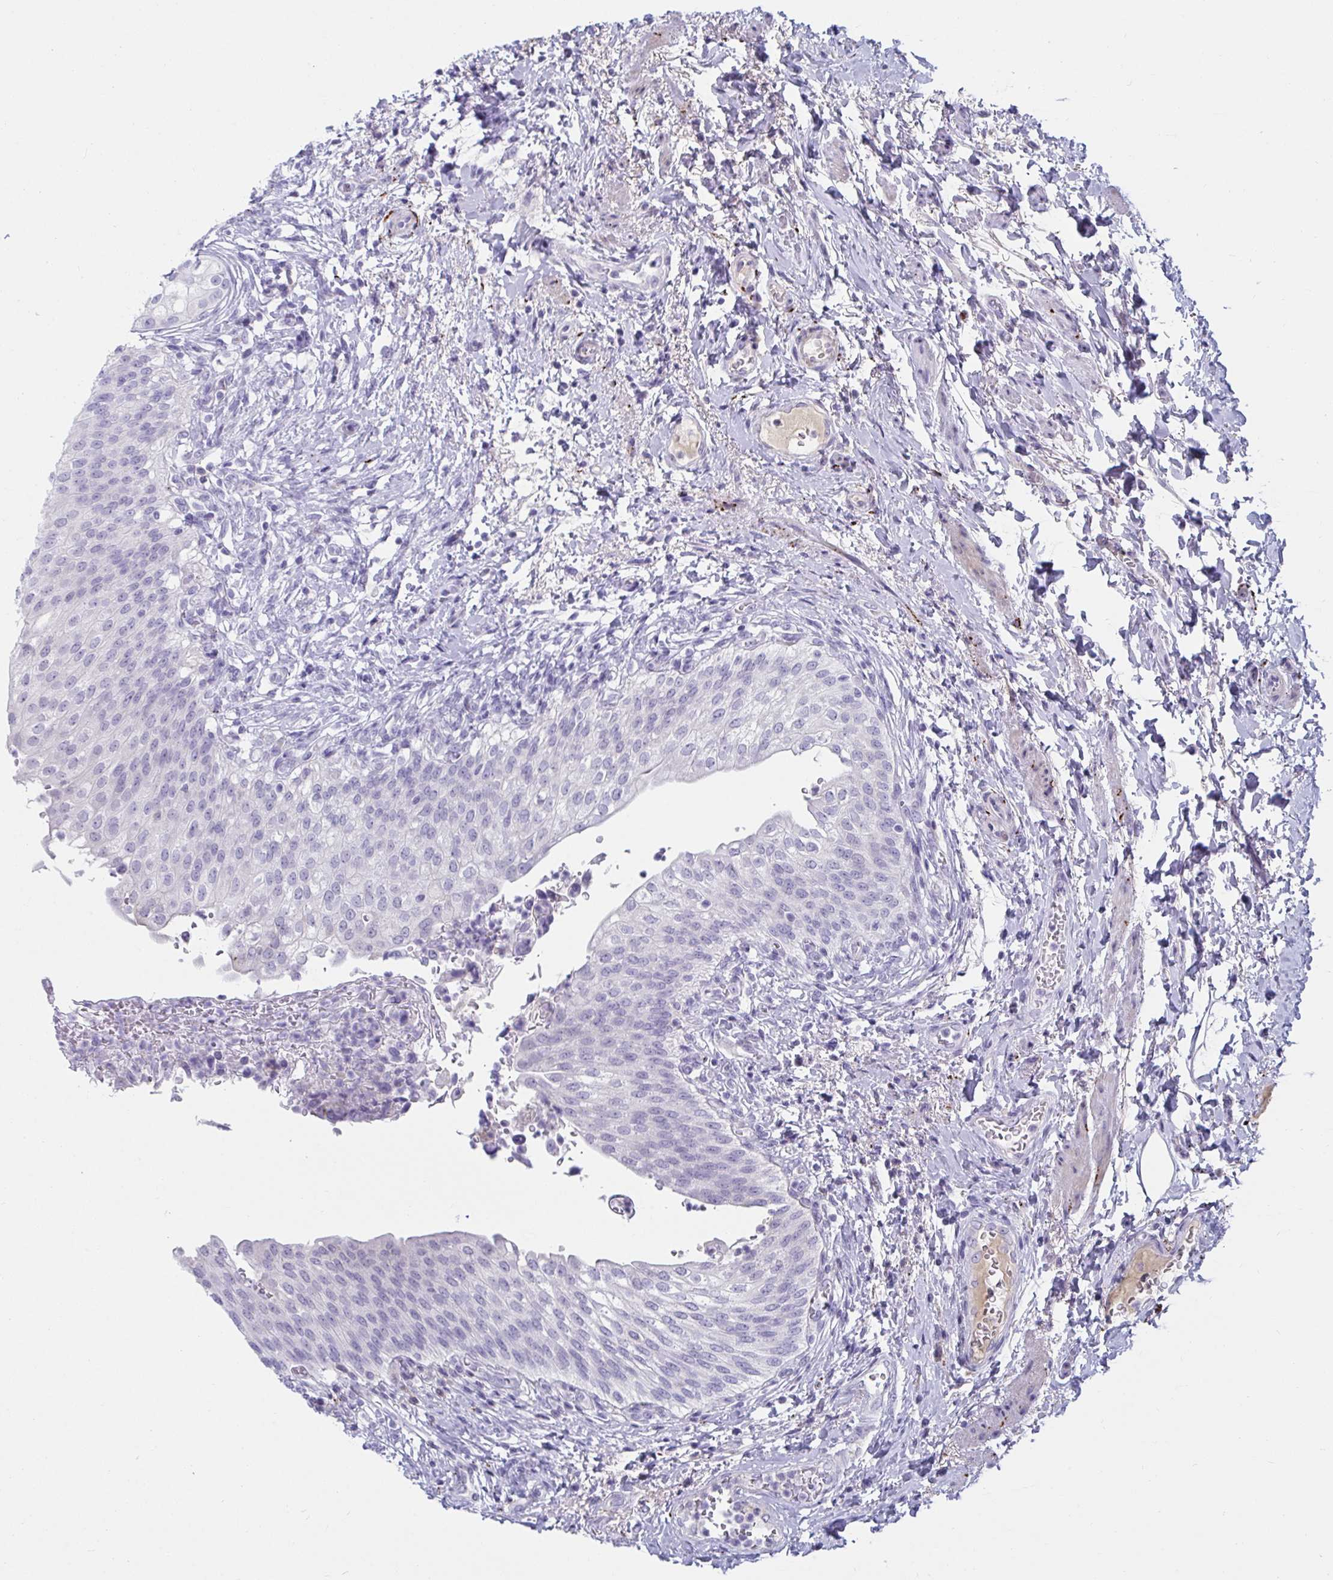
{"staining": {"intensity": "negative", "quantity": "none", "location": "none"}, "tissue": "urinary bladder", "cell_type": "Urothelial cells", "image_type": "normal", "snomed": [{"axis": "morphology", "description": "Normal tissue, NOS"}, {"axis": "topography", "description": "Urinary bladder"}, {"axis": "topography", "description": "Peripheral nerve tissue"}], "caption": "Urinary bladder was stained to show a protein in brown. There is no significant expression in urothelial cells. (DAB IHC with hematoxylin counter stain).", "gene": "NPY", "patient": {"sex": "female", "age": 60}}